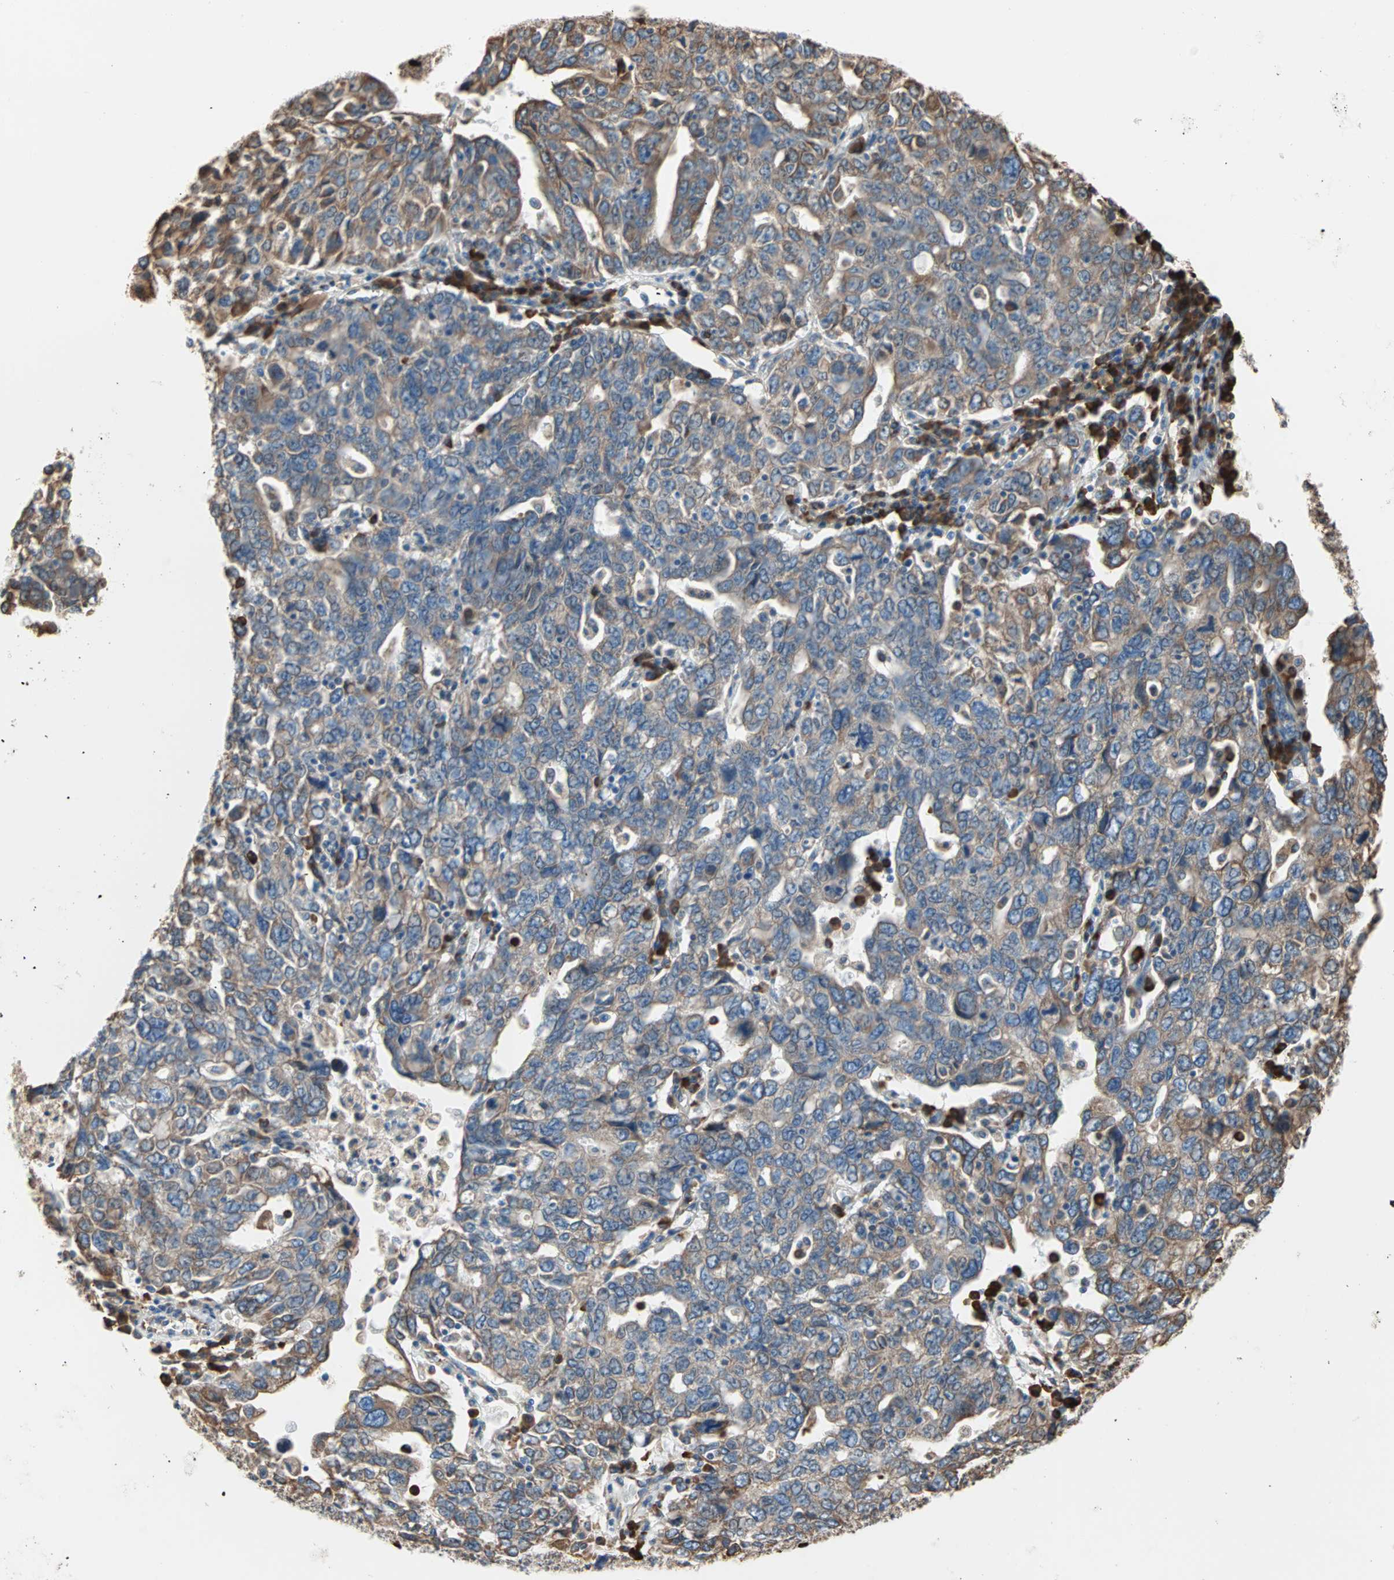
{"staining": {"intensity": "moderate", "quantity": ">75%", "location": "cytoplasmic/membranous"}, "tissue": "ovarian cancer", "cell_type": "Tumor cells", "image_type": "cancer", "snomed": [{"axis": "morphology", "description": "Carcinoma, endometroid"}, {"axis": "topography", "description": "Ovary"}], "caption": "High-magnification brightfield microscopy of endometroid carcinoma (ovarian) stained with DAB (brown) and counterstained with hematoxylin (blue). tumor cells exhibit moderate cytoplasmic/membranous expression is seen in about>75% of cells.", "gene": "PLCXD1", "patient": {"sex": "female", "age": 62}}